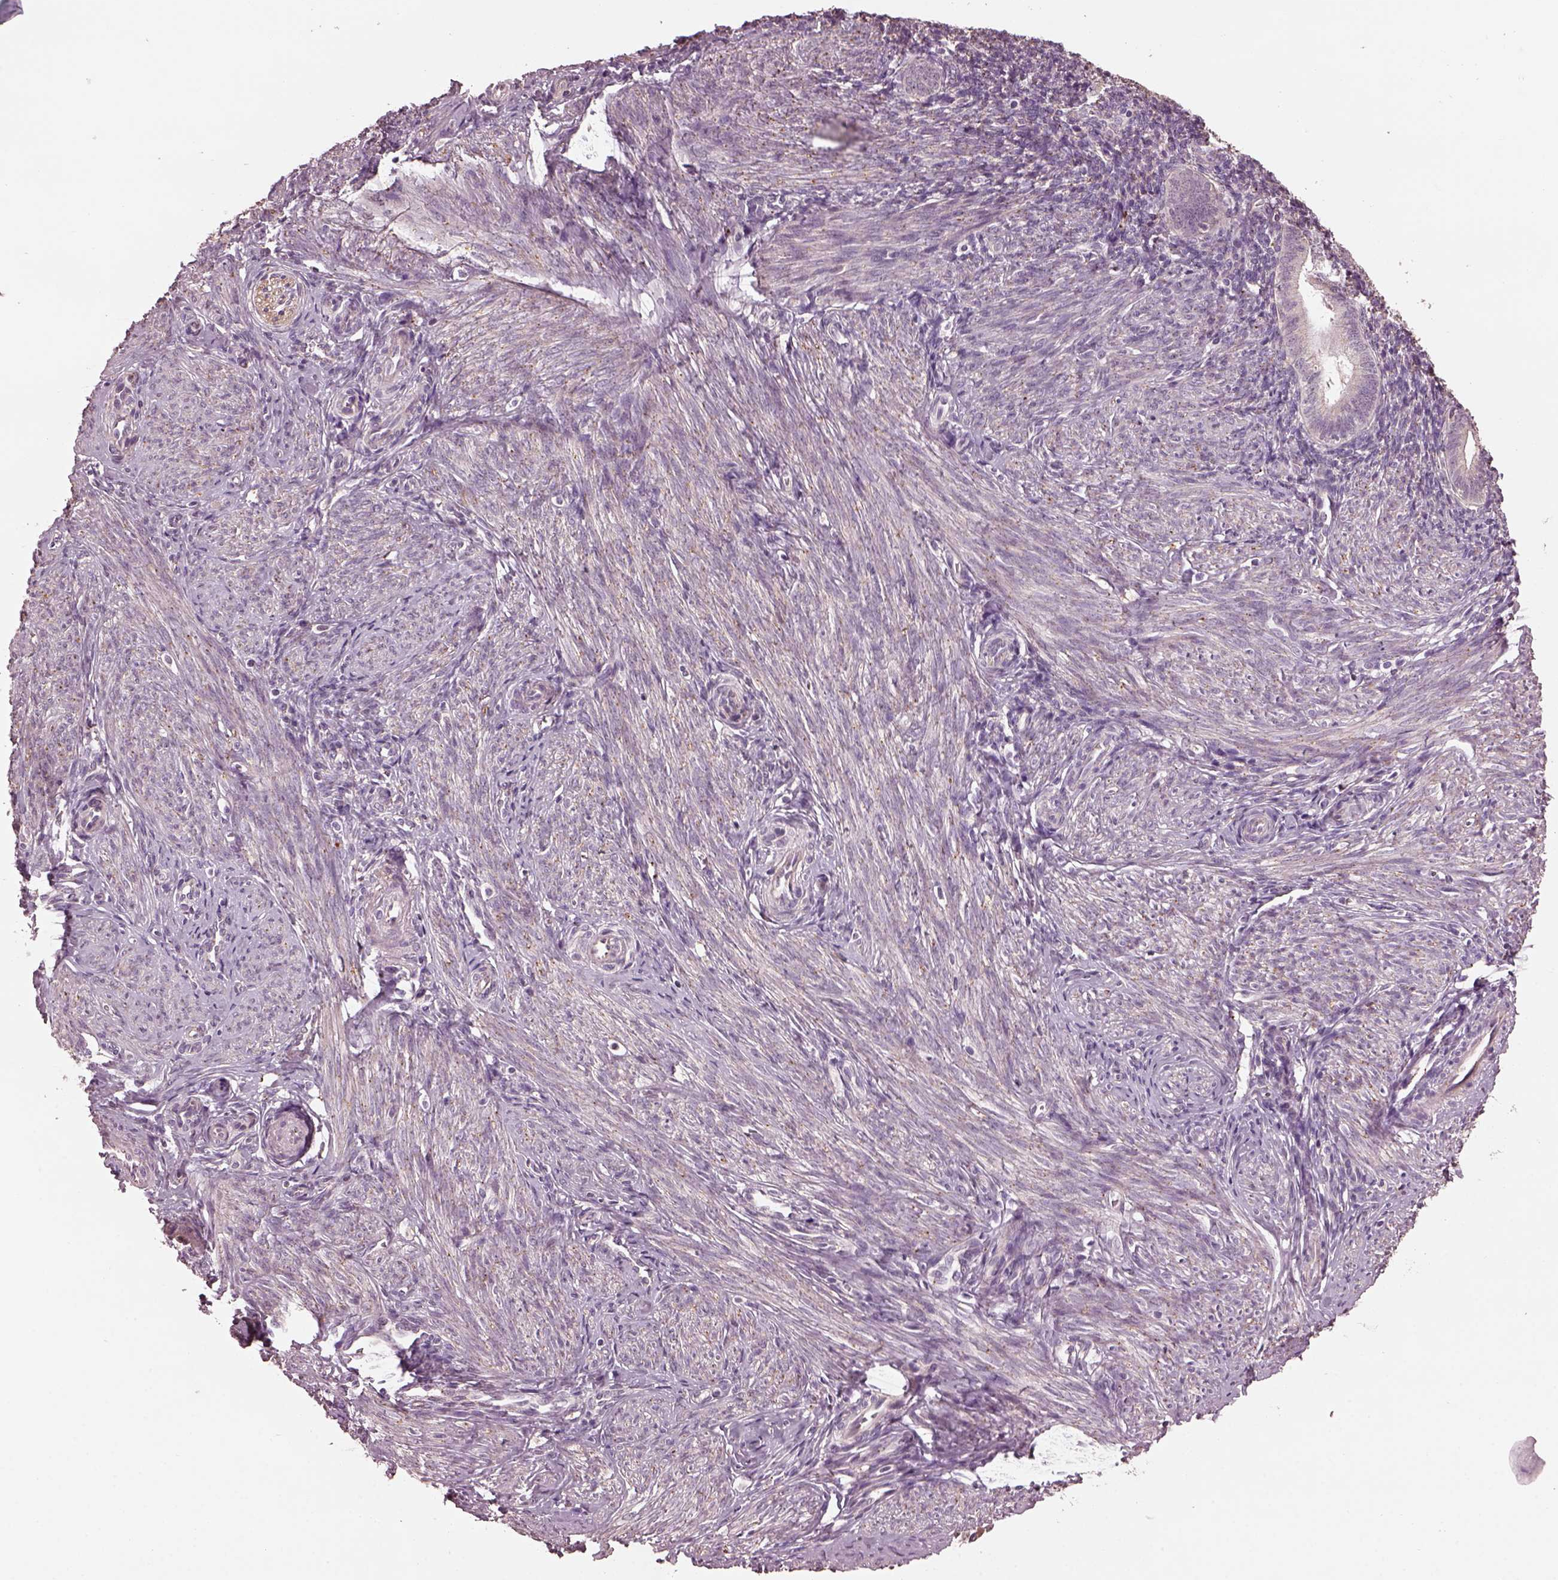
{"staining": {"intensity": "negative", "quantity": "none", "location": "none"}, "tissue": "endometrium", "cell_type": "Cells in endometrial stroma", "image_type": "normal", "snomed": [{"axis": "morphology", "description": "Normal tissue, NOS"}, {"axis": "topography", "description": "Endometrium"}], "caption": "High magnification brightfield microscopy of benign endometrium stained with DAB (3,3'-diaminobenzidine) (brown) and counterstained with hematoxylin (blue): cells in endometrial stroma show no significant staining.", "gene": "RUFY3", "patient": {"sex": "female", "age": 40}}